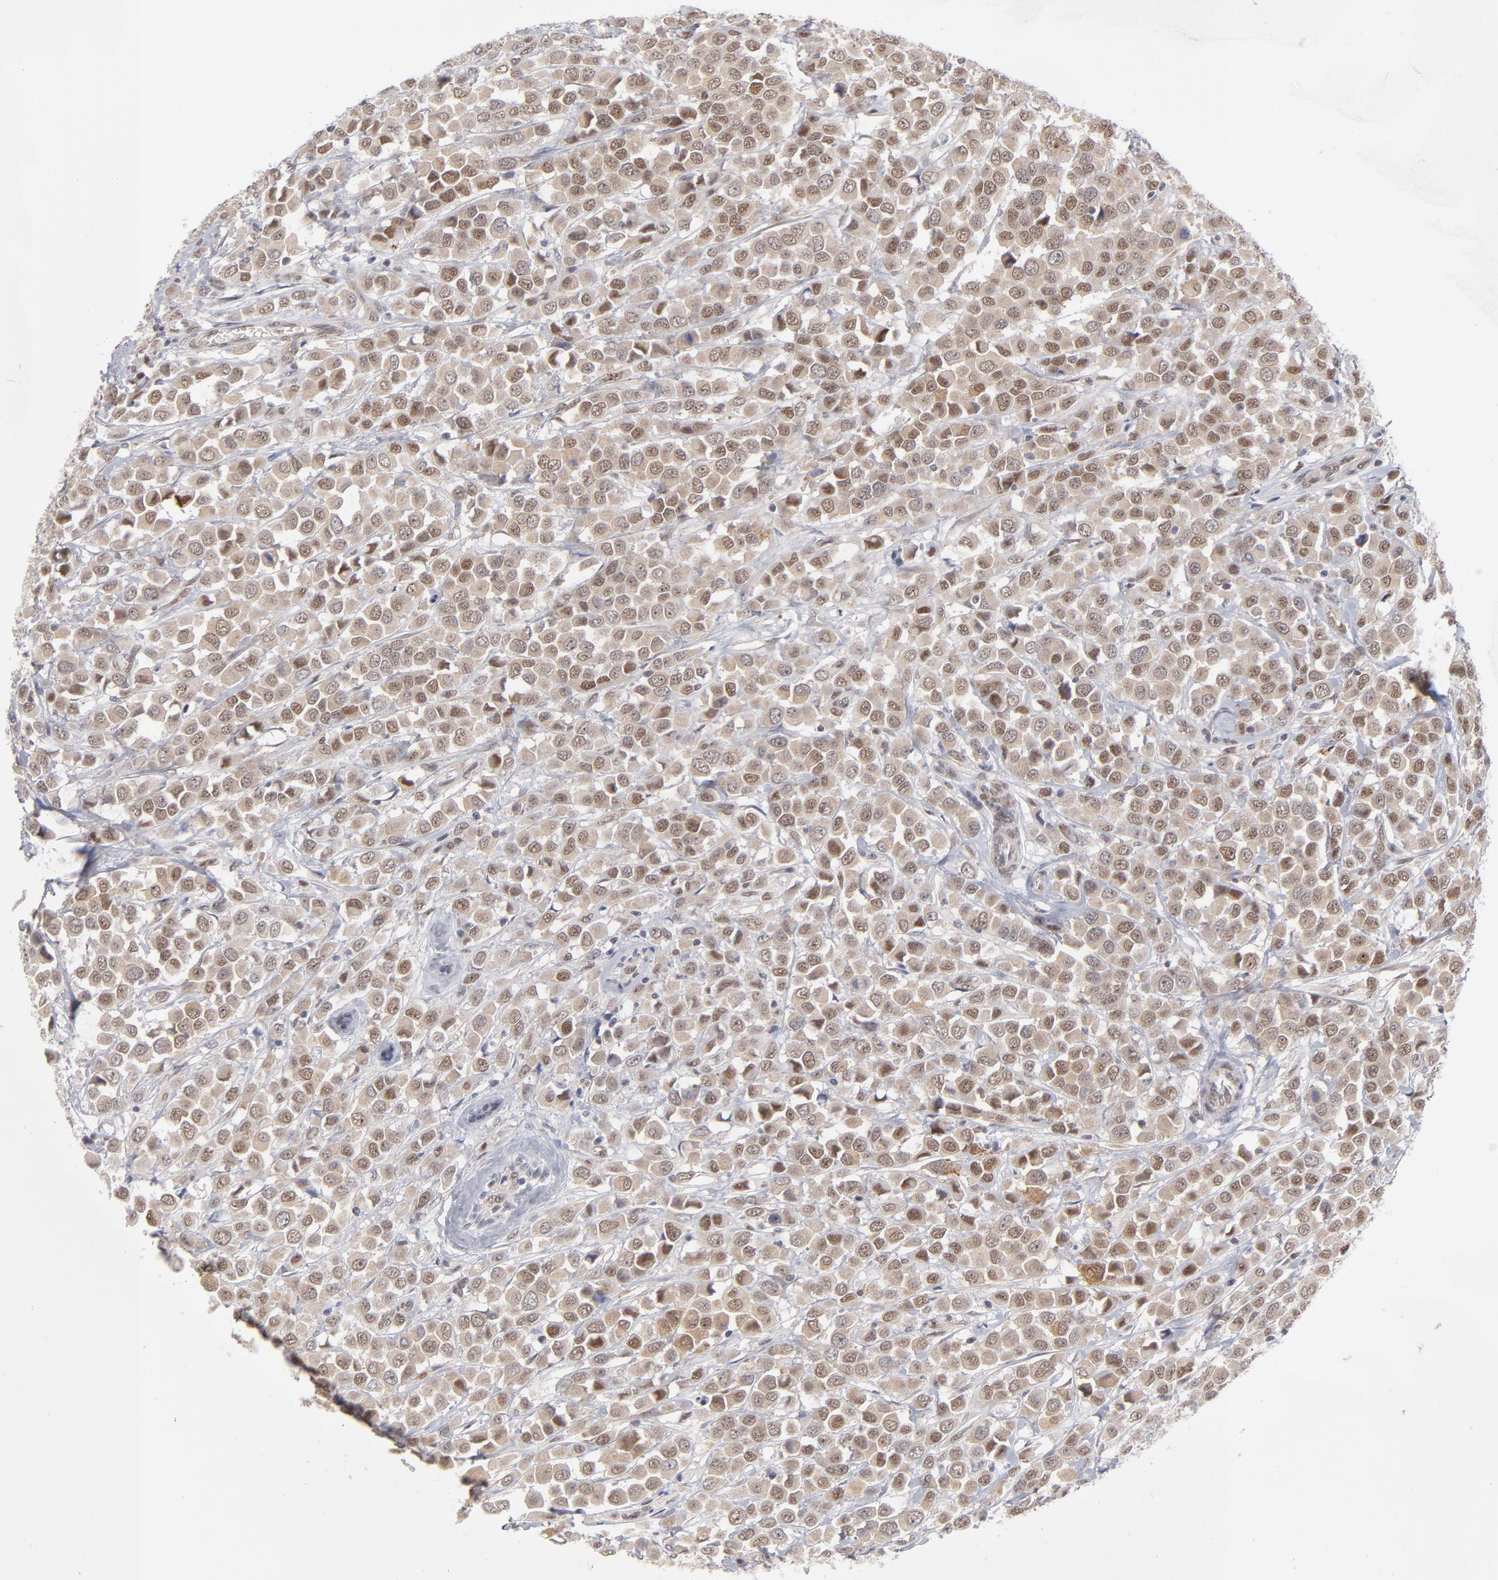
{"staining": {"intensity": "moderate", "quantity": ">75%", "location": "cytoplasmic/membranous,nuclear"}, "tissue": "breast cancer", "cell_type": "Tumor cells", "image_type": "cancer", "snomed": [{"axis": "morphology", "description": "Duct carcinoma"}, {"axis": "topography", "description": "Breast"}], "caption": "Protein staining by IHC demonstrates moderate cytoplasmic/membranous and nuclear expression in about >75% of tumor cells in invasive ductal carcinoma (breast).", "gene": "NBN", "patient": {"sex": "female", "age": 61}}